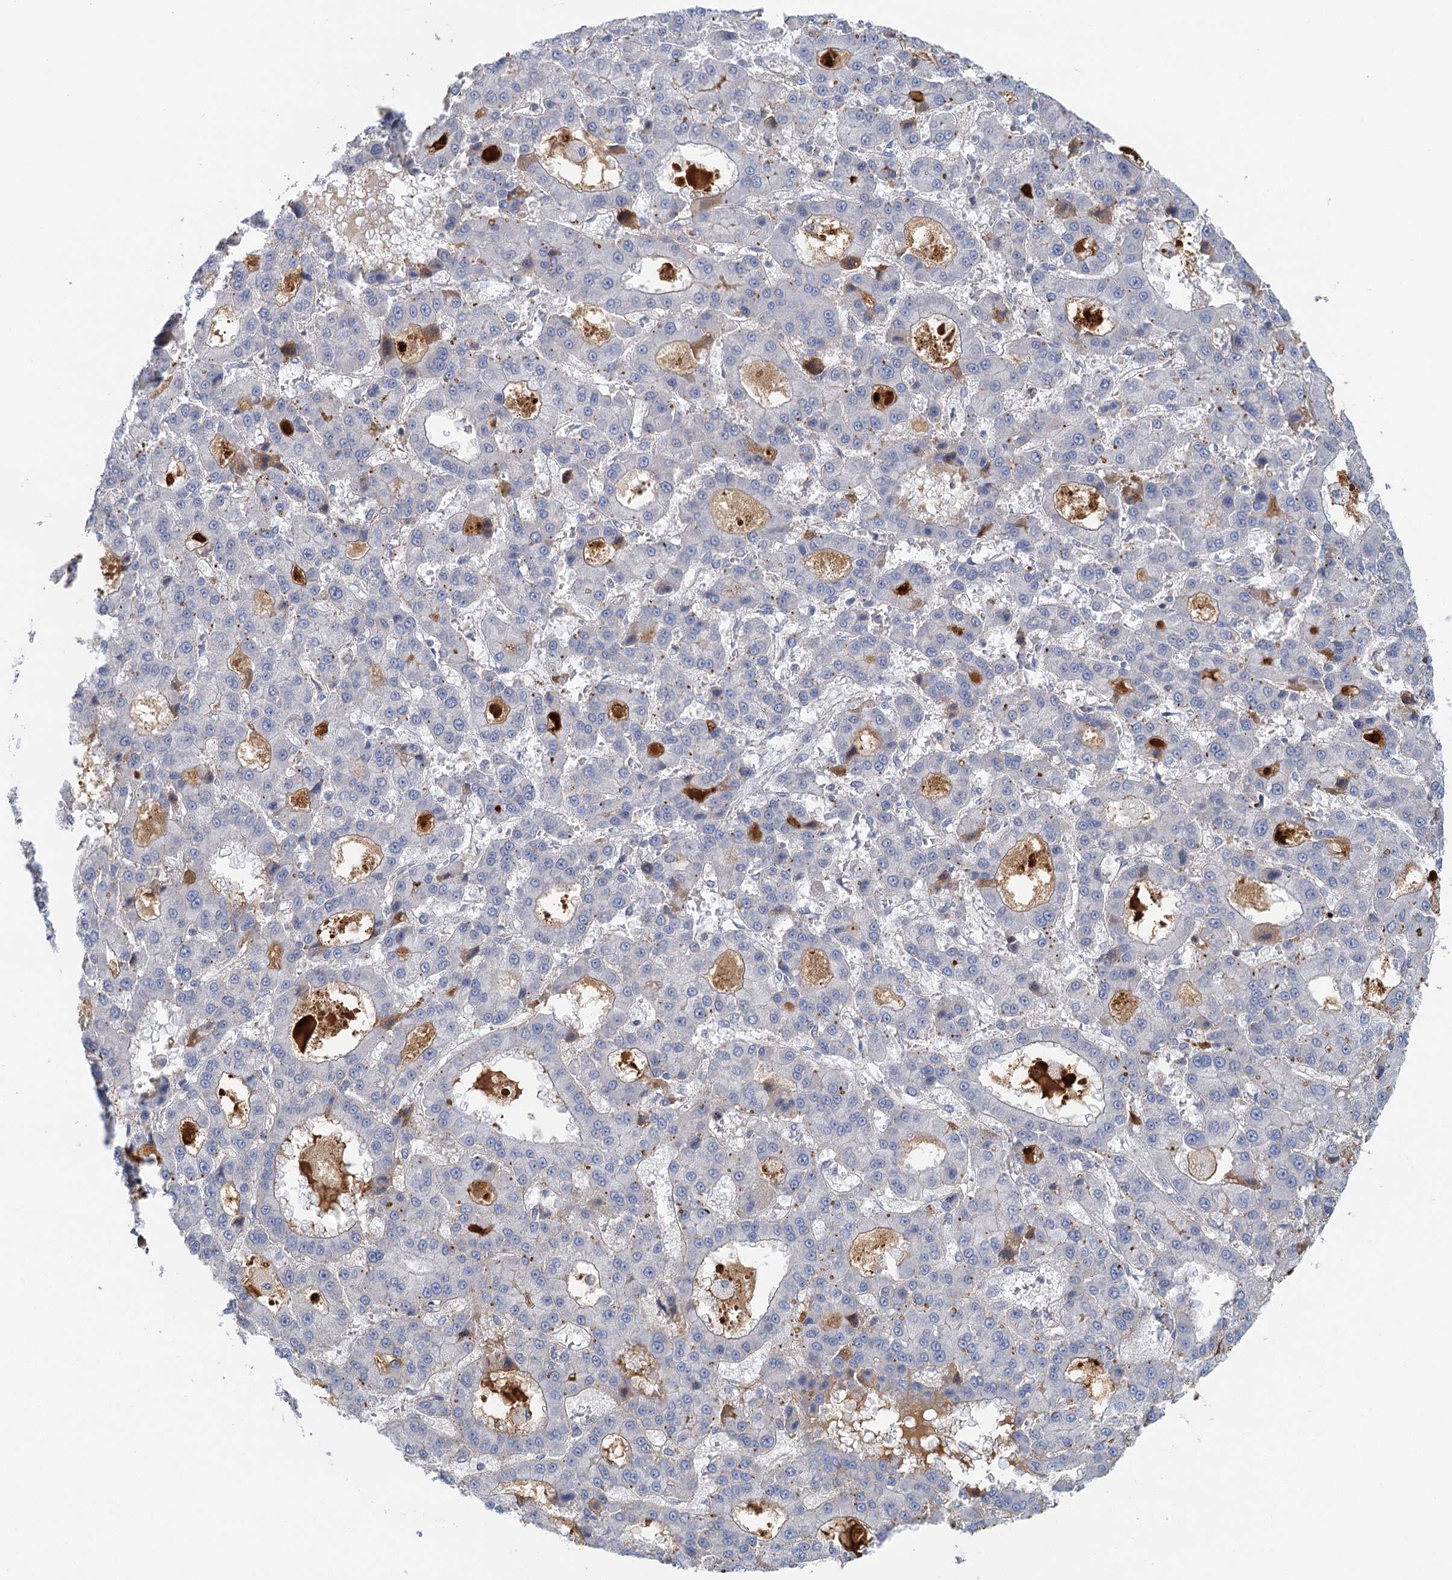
{"staining": {"intensity": "negative", "quantity": "none", "location": "none"}, "tissue": "liver cancer", "cell_type": "Tumor cells", "image_type": "cancer", "snomed": [{"axis": "morphology", "description": "Carcinoma, Hepatocellular, NOS"}, {"axis": "topography", "description": "Liver"}], "caption": "Protein analysis of liver hepatocellular carcinoma exhibits no significant positivity in tumor cells. (DAB (3,3'-diaminobenzidine) immunohistochemistry (IHC) visualized using brightfield microscopy, high magnification).", "gene": "GPATCH11", "patient": {"sex": "male", "age": 70}}